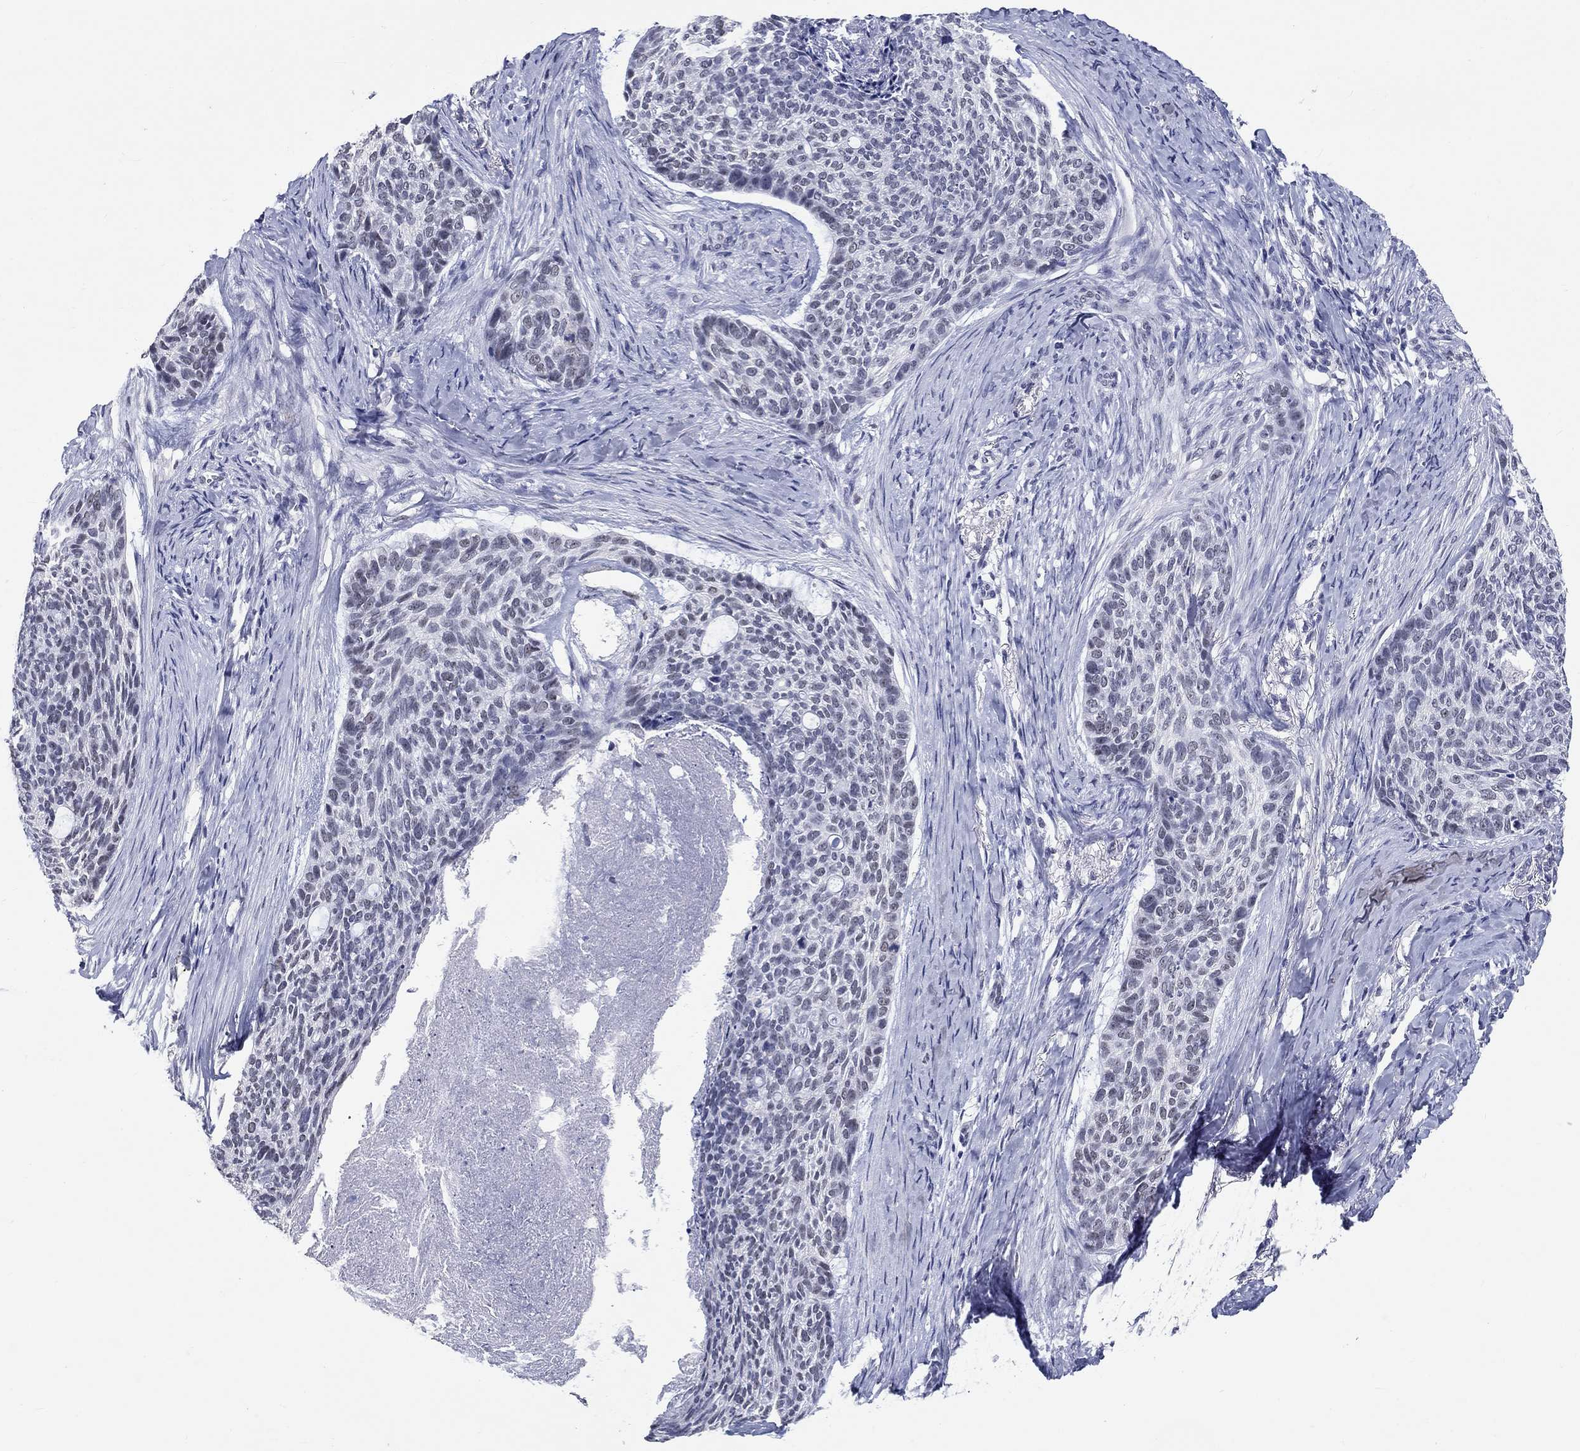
{"staining": {"intensity": "weak", "quantity": "<25%", "location": "nuclear"}, "tissue": "skin cancer", "cell_type": "Tumor cells", "image_type": "cancer", "snomed": [{"axis": "morphology", "description": "Basal cell carcinoma"}, {"axis": "topography", "description": "Skin"}], "caption": "Immunohistochemistry micrograph of neoplastic tissue: skin cancer (basal cell carcinoma) stained with DAB (3,3'-diaminobenzidine) exhibits no significant protein positivity in tumor cells.", "gene": "GRIN1", "patient": {"sex": "female", "age": 69}}